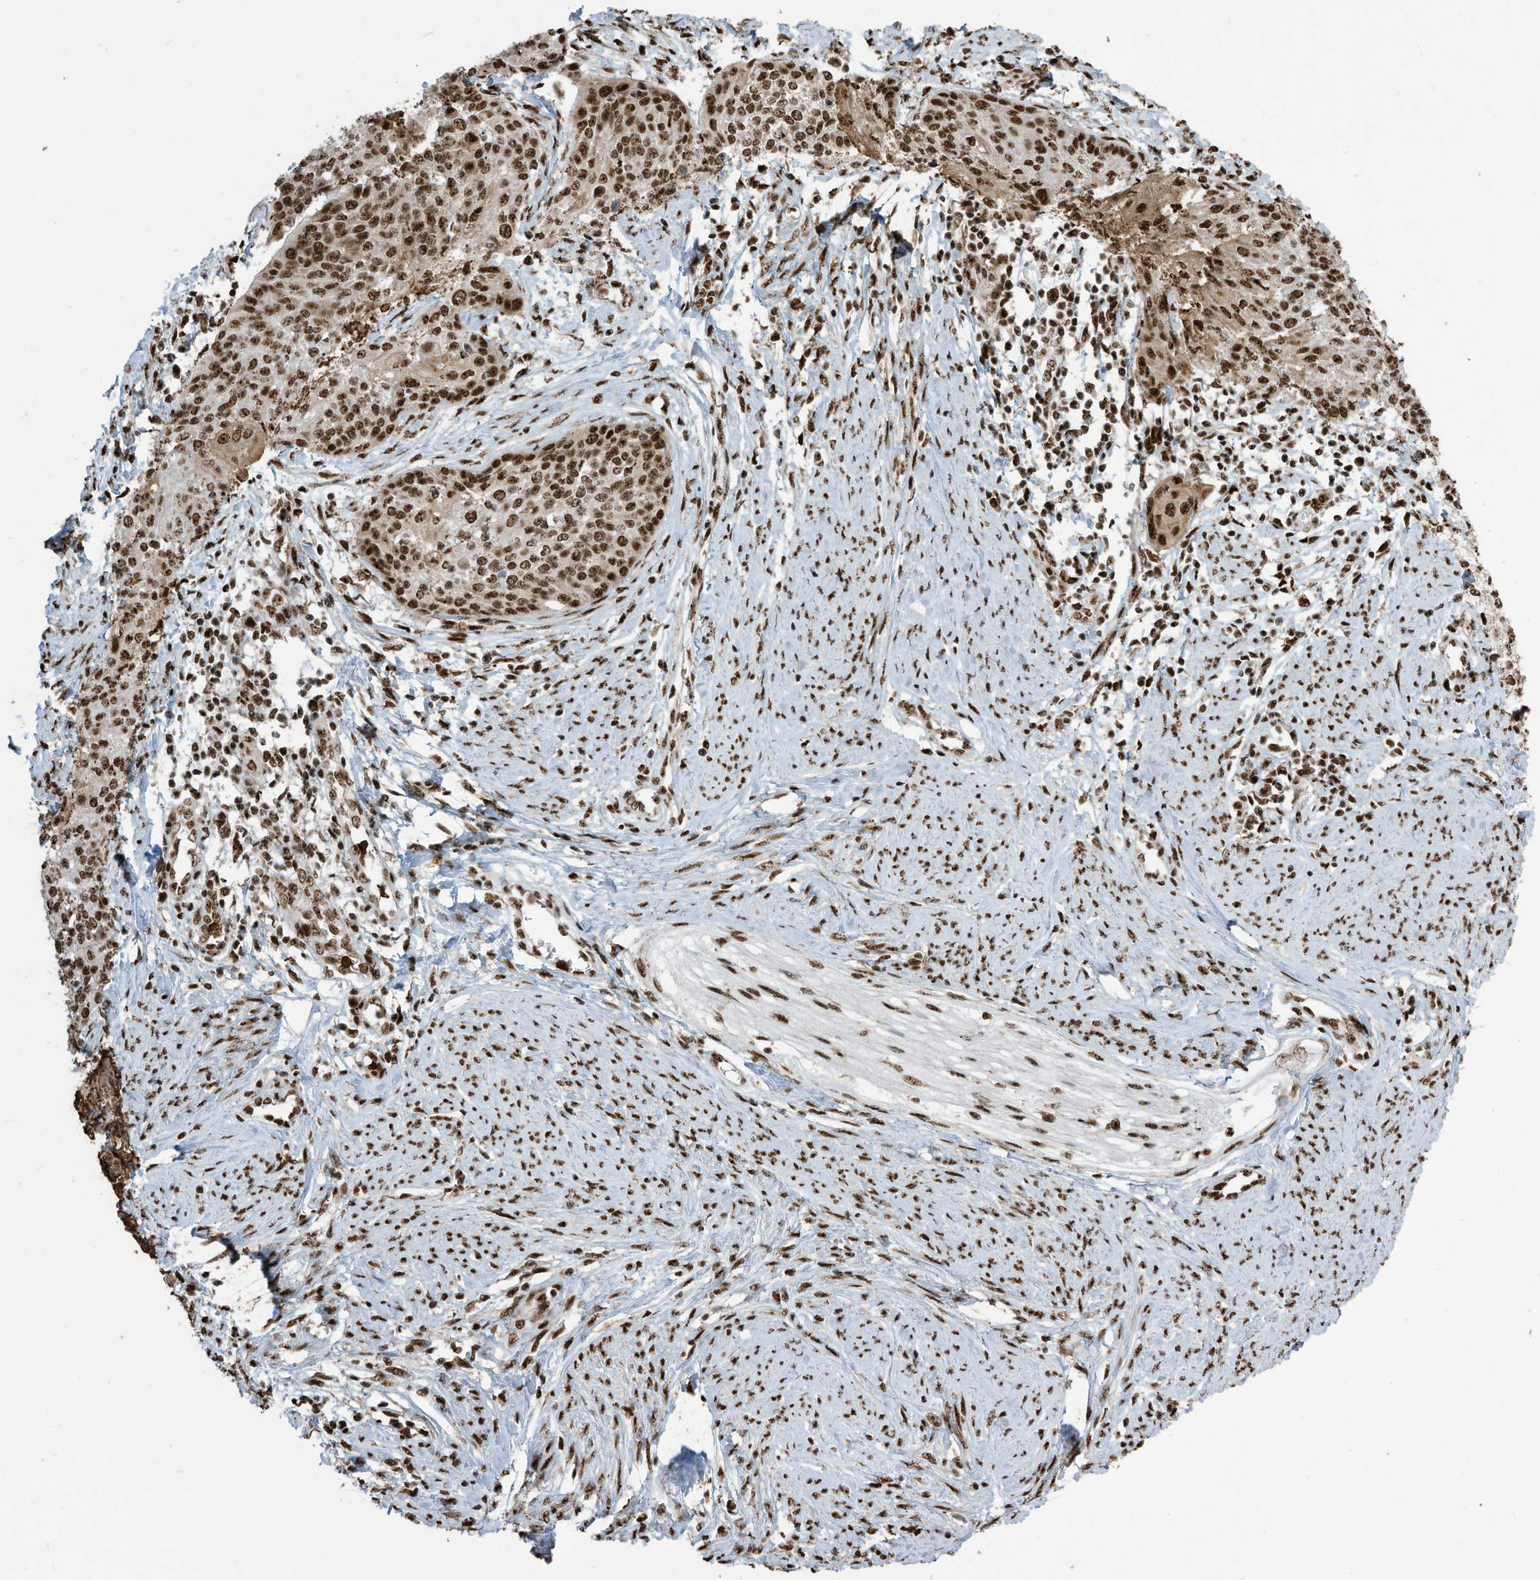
{"staining": {"intensity": "strong", "quantity": ">75%", "location": "nuclear"}, "tissue": "cervical cancer", "cell_type": "Tumor cells", "image_type": "cancer", "snomed": [{"axis": "morphology", "description": "Squamous cell carcinoma, NOS"}, {"axis": "topography", "description": "Cervix"}], "caption": "Strong nuclear positivity for a protein is present in about >75% of tumor cells of cervical cancer using immunohistochemistry (IHC).", "gene": "LBH", "patient": {"sex": "female", "age": 37}}